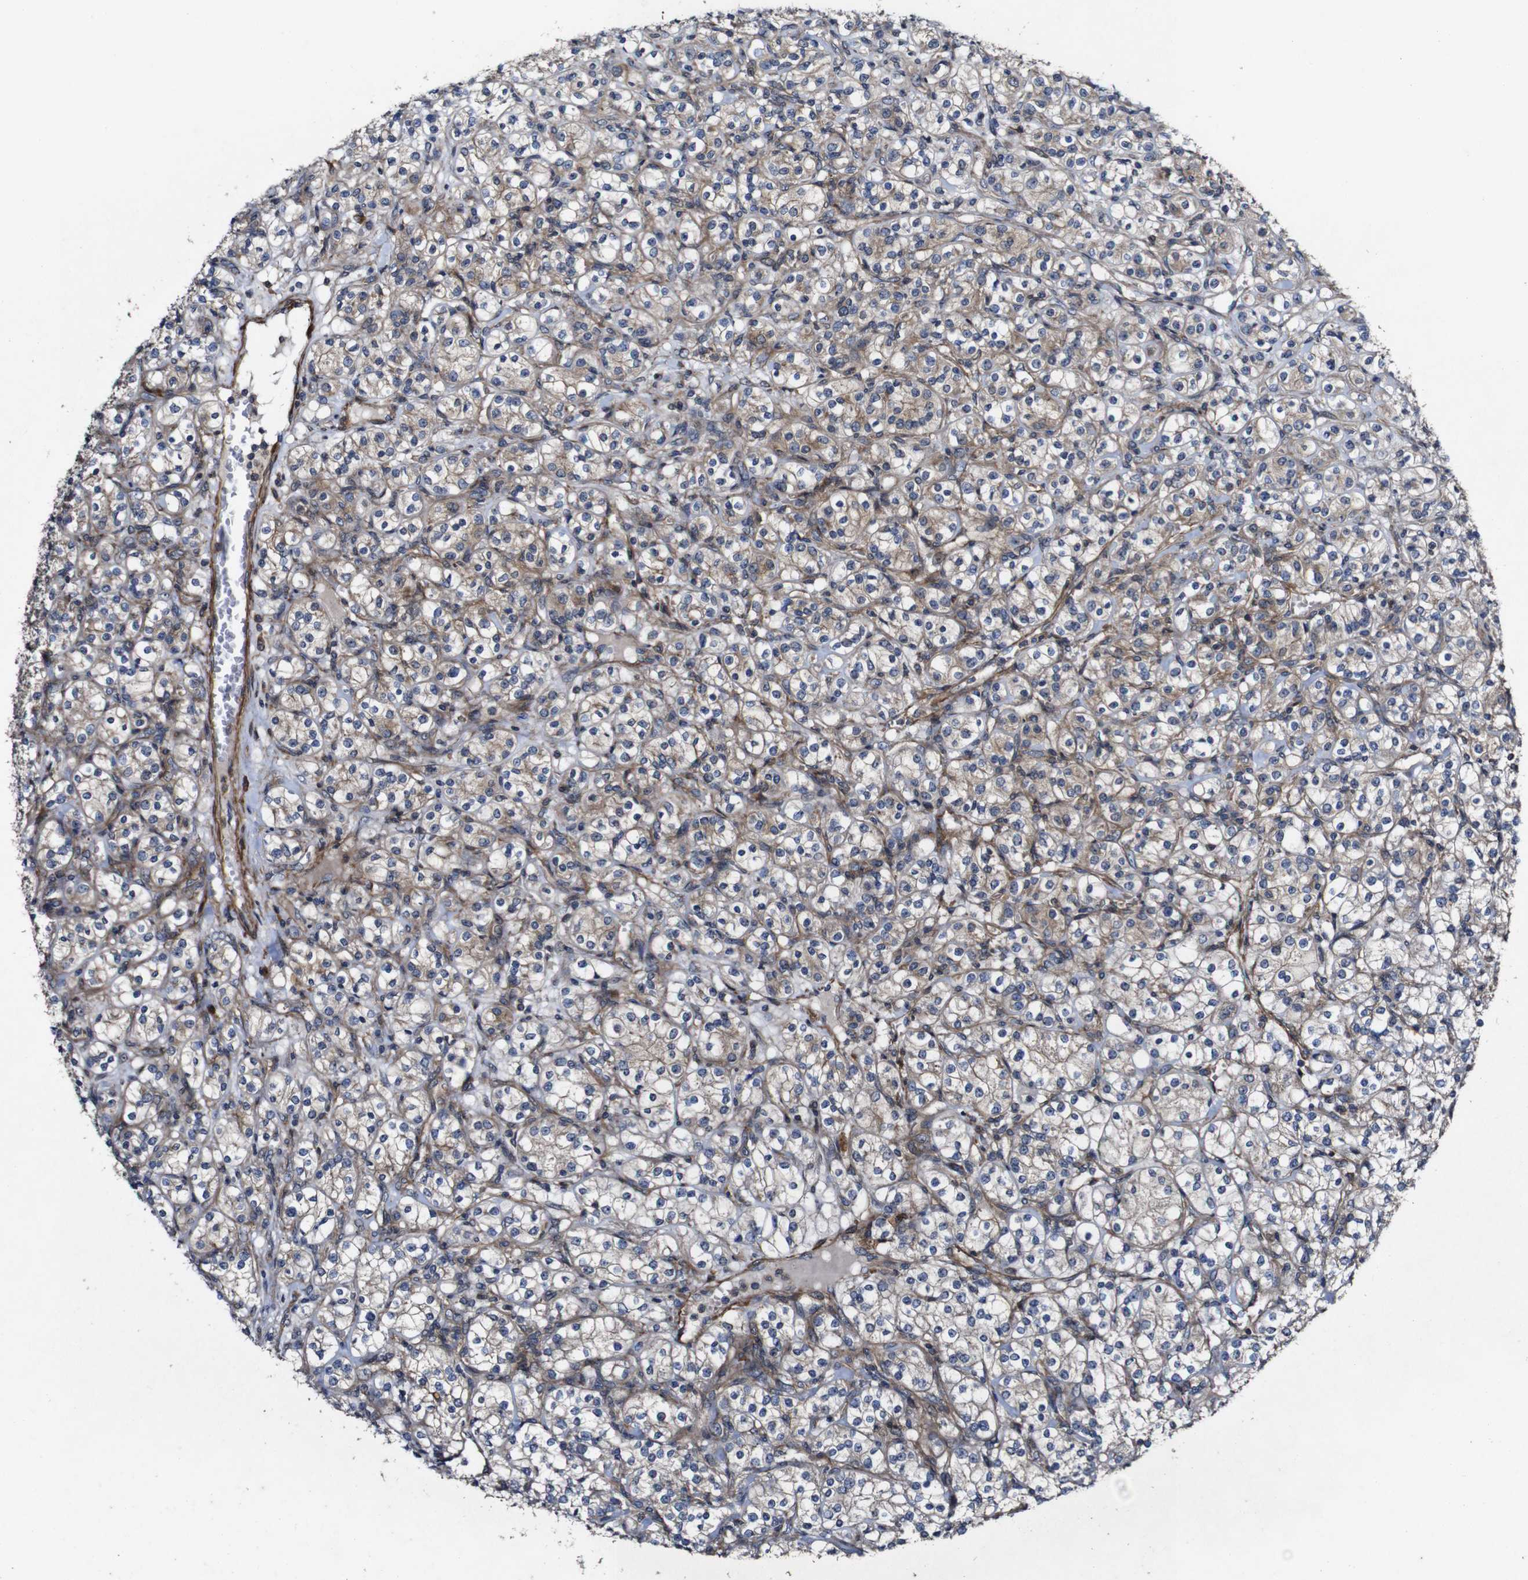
{"staining": {"intensity": "weak", "quantity": "25%-75%", "location": "cytoplasmic/membranous"}, "tissue": "renal cancer", "cell_type": "Tumor cells", "image_type": "cancer", "snomed": [{"axis": "morphology", "description": "Adenocarcinoma, NOS"}, {"axis": "topography", "description": "Kidney"}], "caption": "Adenocarcinoma (renal) stained with a brown dye reveals weak cytoplasmic/membranous positive positivity in approximately 25%-75% of tumor cells.", "gene": "GSDME", "patient": {"sex": "male", "age": 77}}